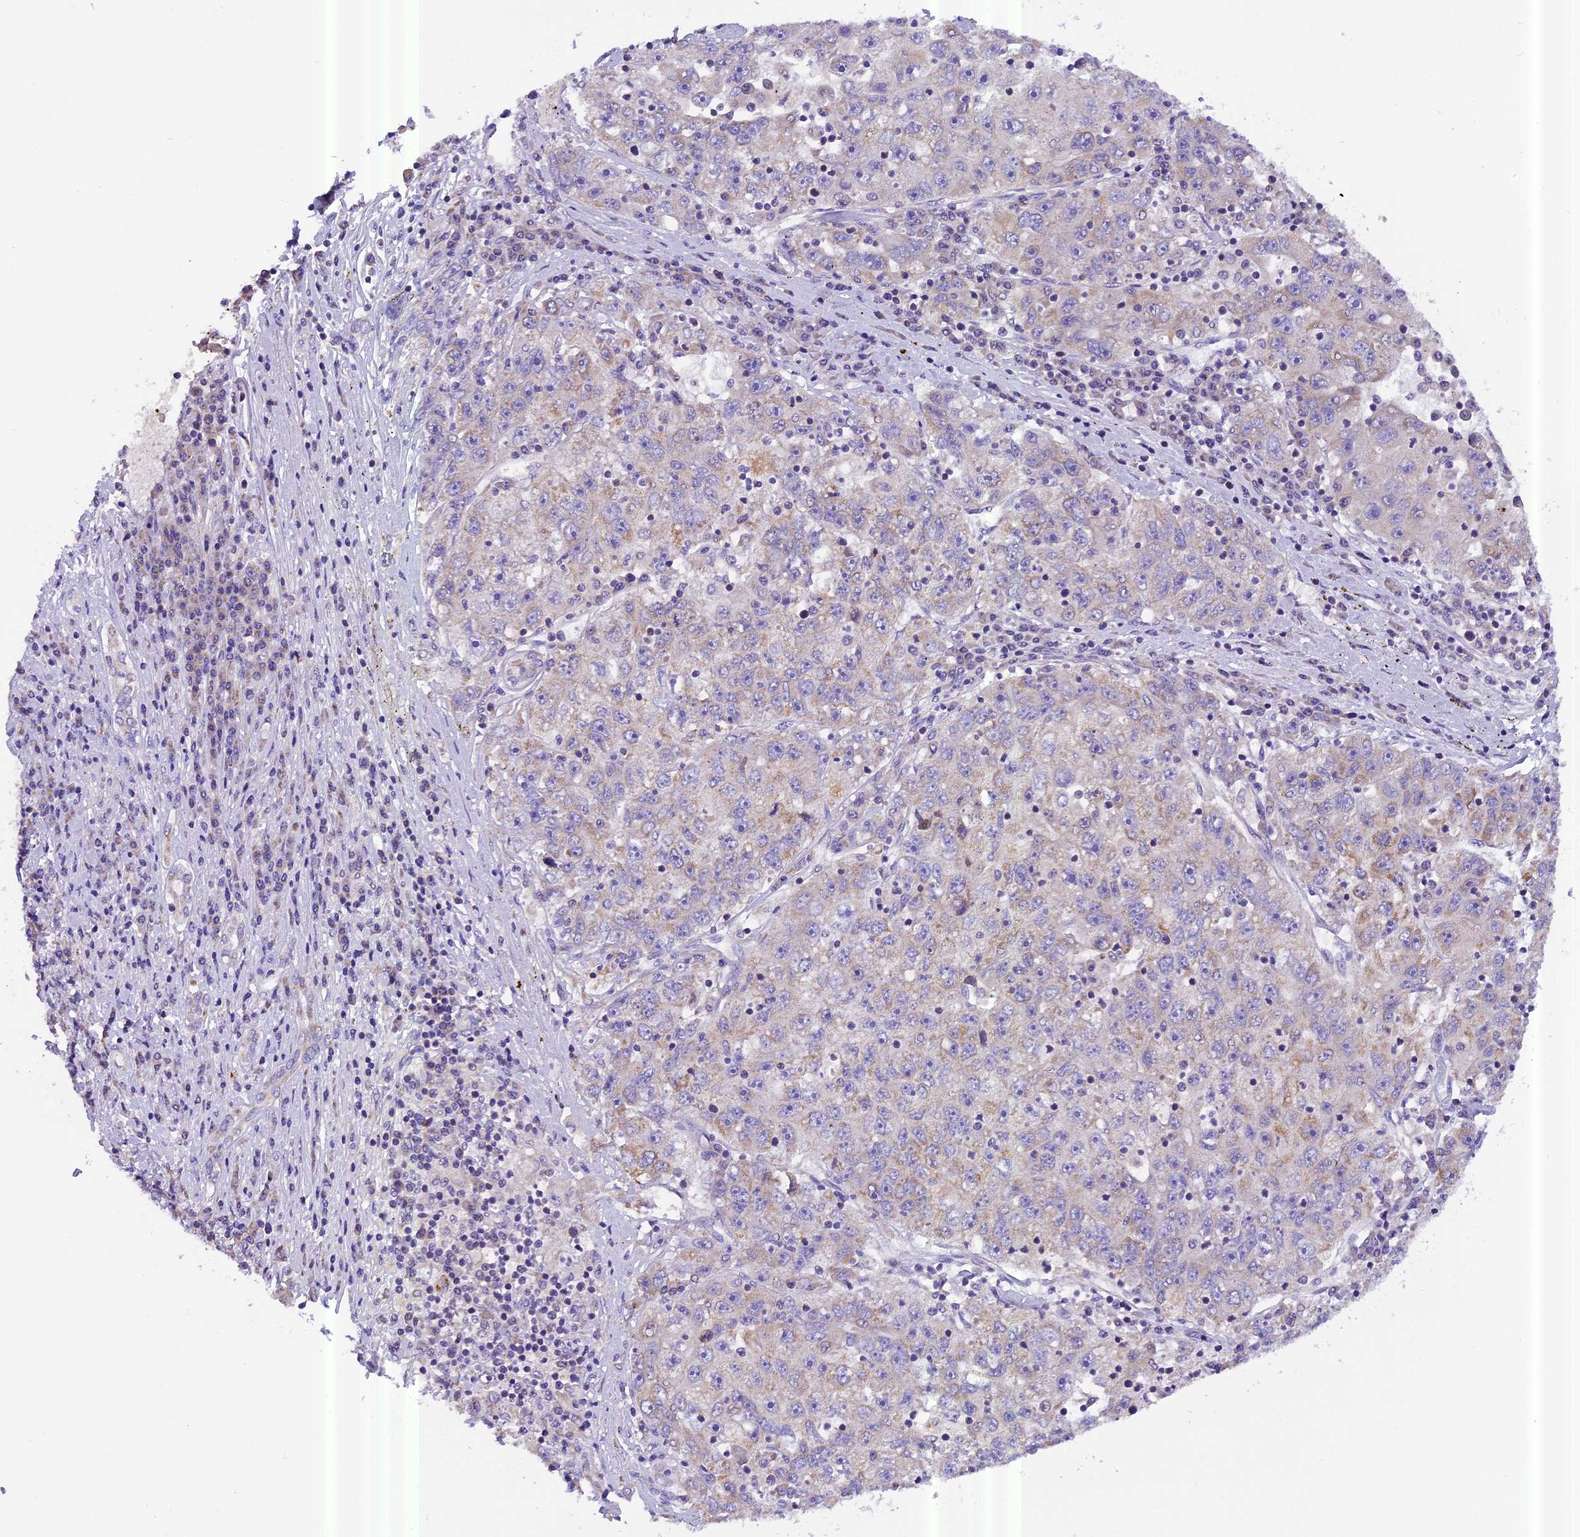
{"staining": {"intensity": "weak", "quantity": "<25%", "location": "cytoplasmic/membranous"}, "tissue": "liver cancer", "cell_type": "Tumor cells", "image_type": "cancer", "snomed": [{"axis": "morphology", "description": "Carcinoma, Hepatocellular, NOS"}, {"axis": "topography", "description": "Liver"}], "caption": "An image of liver cancer (hepatocellular carcinoma) stained for a protein shows no brown staining in tumor cells.", "gene": "MGME1", "patient": {"sex": "male", "age": 49}}